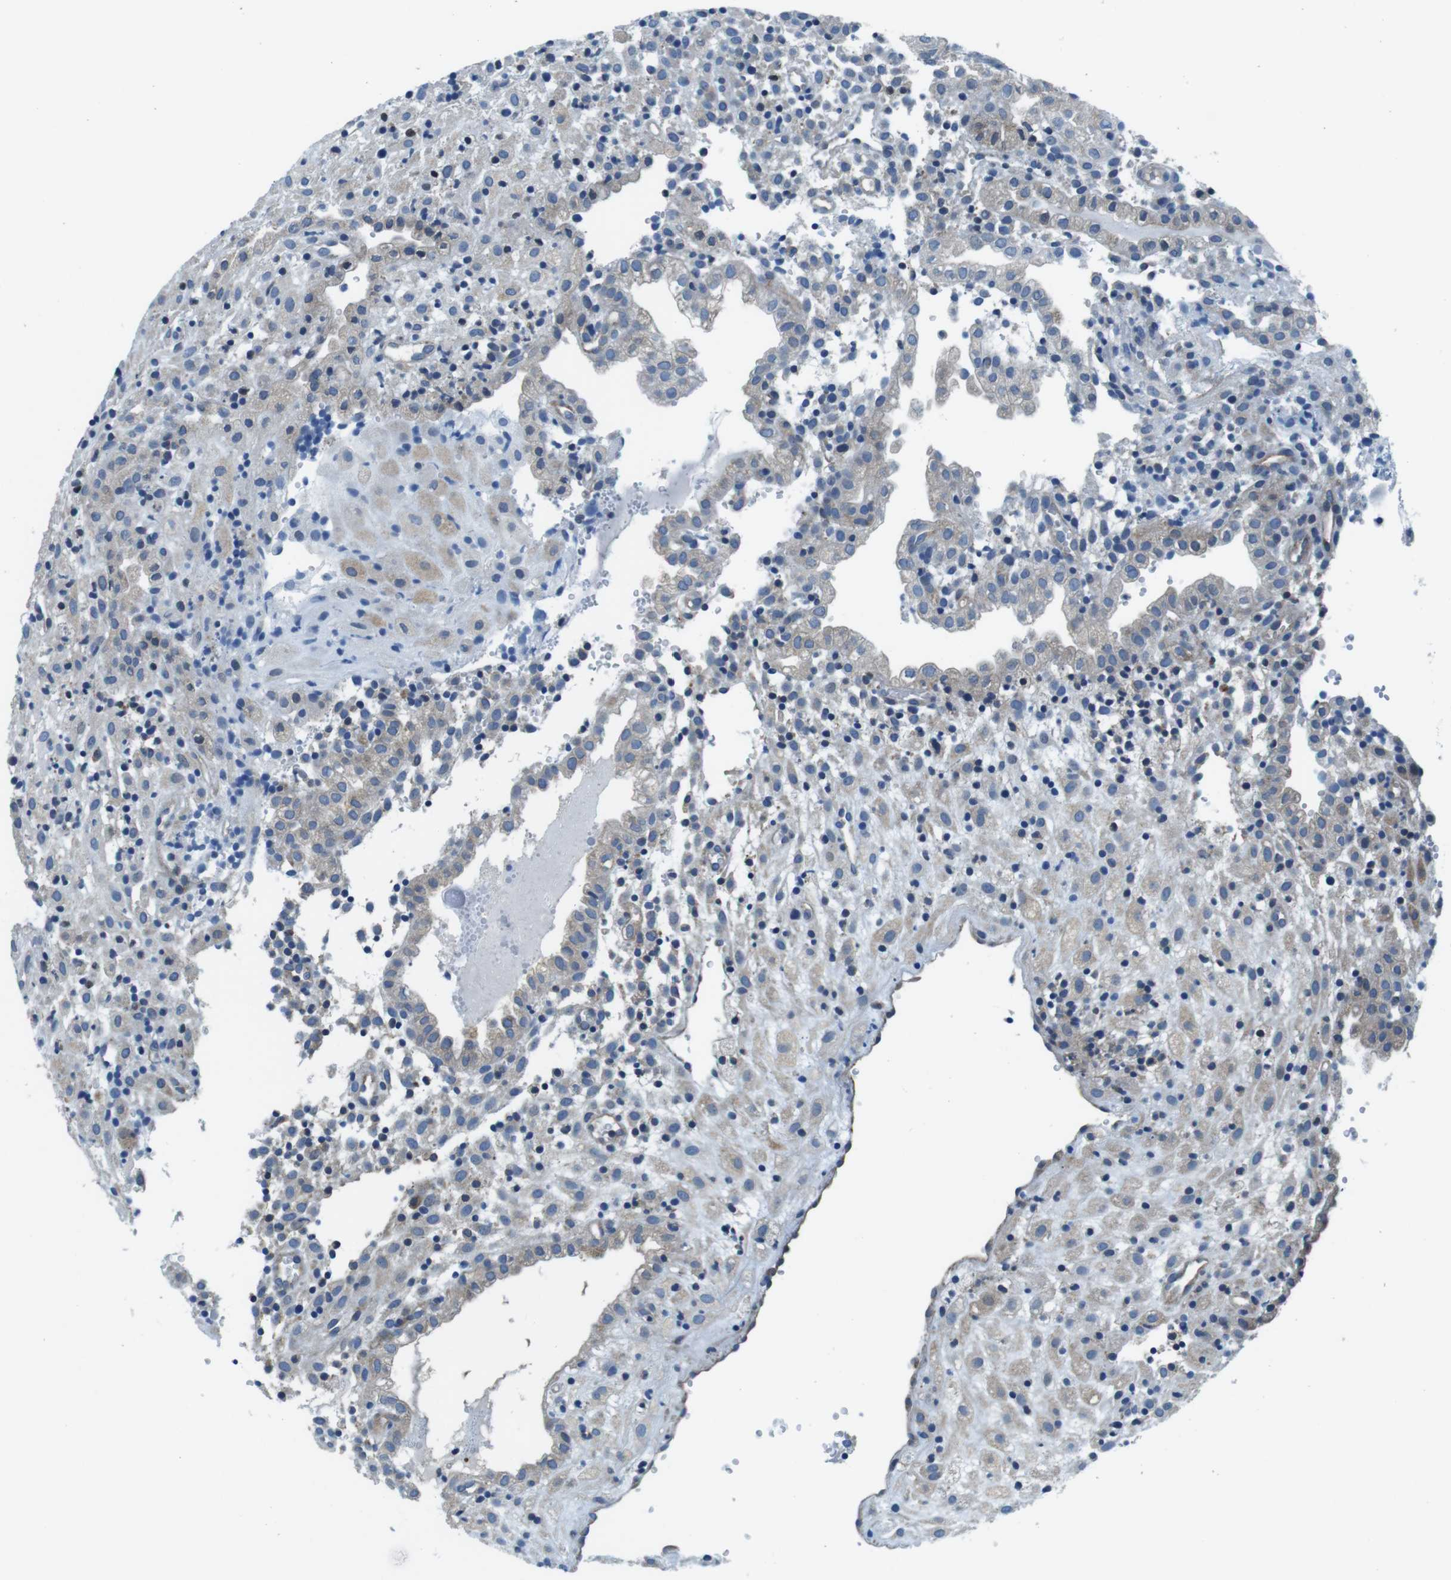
{"staining": {"intensity": "moderate", "quantity": "25%-75%", "location": "cytoplasmic/membranous"}, "tissue": "placenta", "cell_type": "Decidual cells", "image_type": "normal", "snomed": [{"axis": "morphology", "description": "Normal tissue, NOS"}, {"axis": "topography", "description": "Placenta"}], "caption": "IHC image of benign placenta stained for a protein (brown), which demonstrates medium levels of moderate cytoplasmic/membranous positivity in approximately 25%-75% of decidual cells.", "gene": "EIF2B5", "patient": {"sex": "female", "age": 18}}